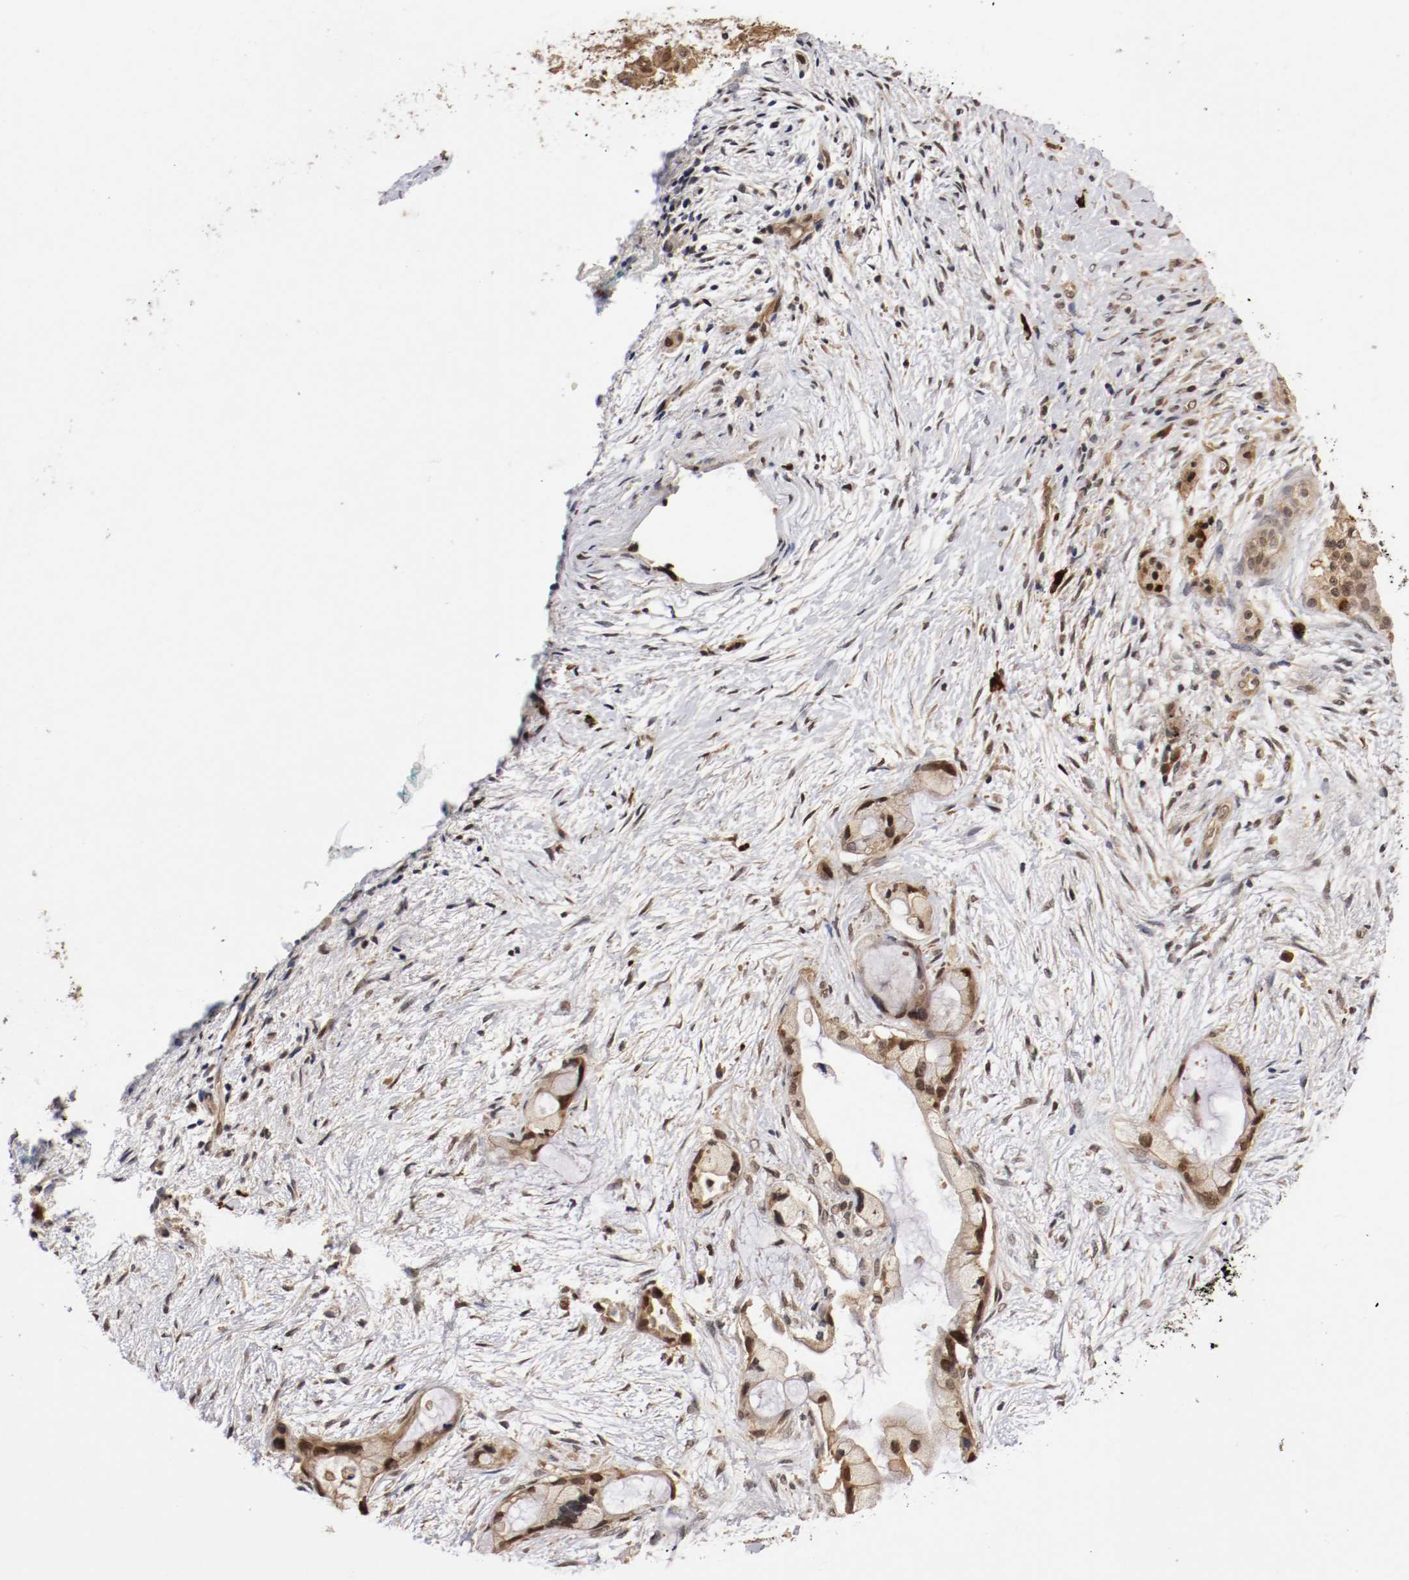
{"staining": {"intensity": "weak", "quantity": ">75%", "location": "cytoplasmic/membranous,nuclear"}, "tissue": "pancreatic cancer", "cell_type": "Tumor cells", "image_type": "cancer", "snomed": [{"axis": "morphology", "description": "Adenocarcinoma, NOS"}, {"axis": "topography", "description": "Pancreas"}], "caption": "Protein analysis of pancreatic cancer tissue reveals weak cytoplasmic/membranous and nuclear expression in about >75% of tumor cells. Immunohistochemistry (ihc) stains the protein in brown and the nuclei are stained blue.", "gene": "DNMT3B", "patient": {"sex": "female", "age": 59}}